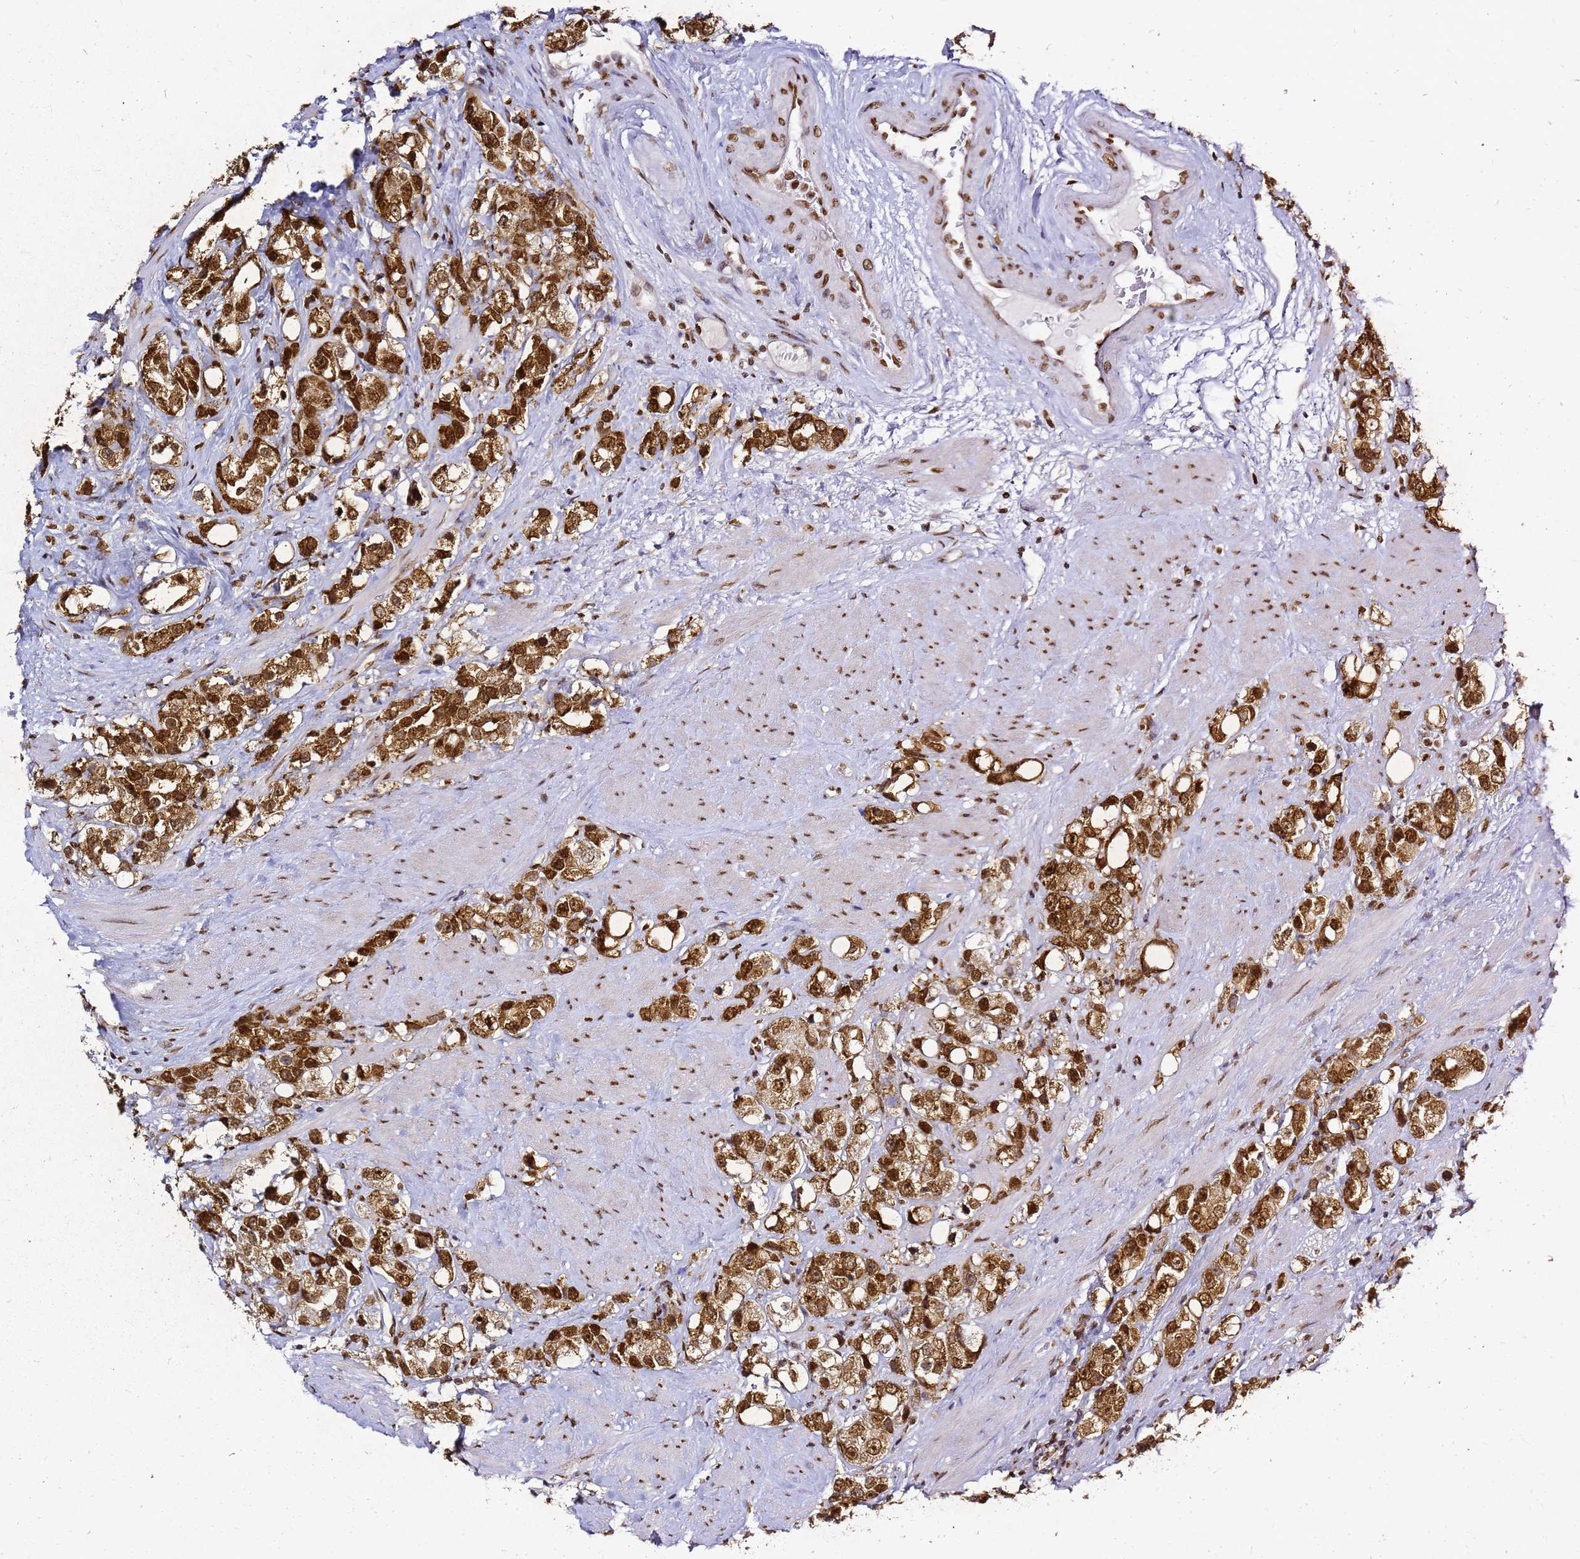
{"staining": {"intensity": "strong", "quantity": ">75%", "location": "cytoplasmic/membranous,nuclear"}, "tissue": "prostate cancer", "cell_type": "Tumor cells", "image_type": "cancer", "snomed": [{"axis": "morphology", "description": "Adenocarcinoma, NOS"}, {"axis": "topography", "description": "Prostate"}], "caption": "Immunohistochemistry (IHC) of prostate adenocarcinoma exhibits high levels of strong cytoplasmic/membranous and nuclear expression in about >75% of tumor cells.", "gene": "APEX1", "patient": {"sex": "male", "age": 79}}